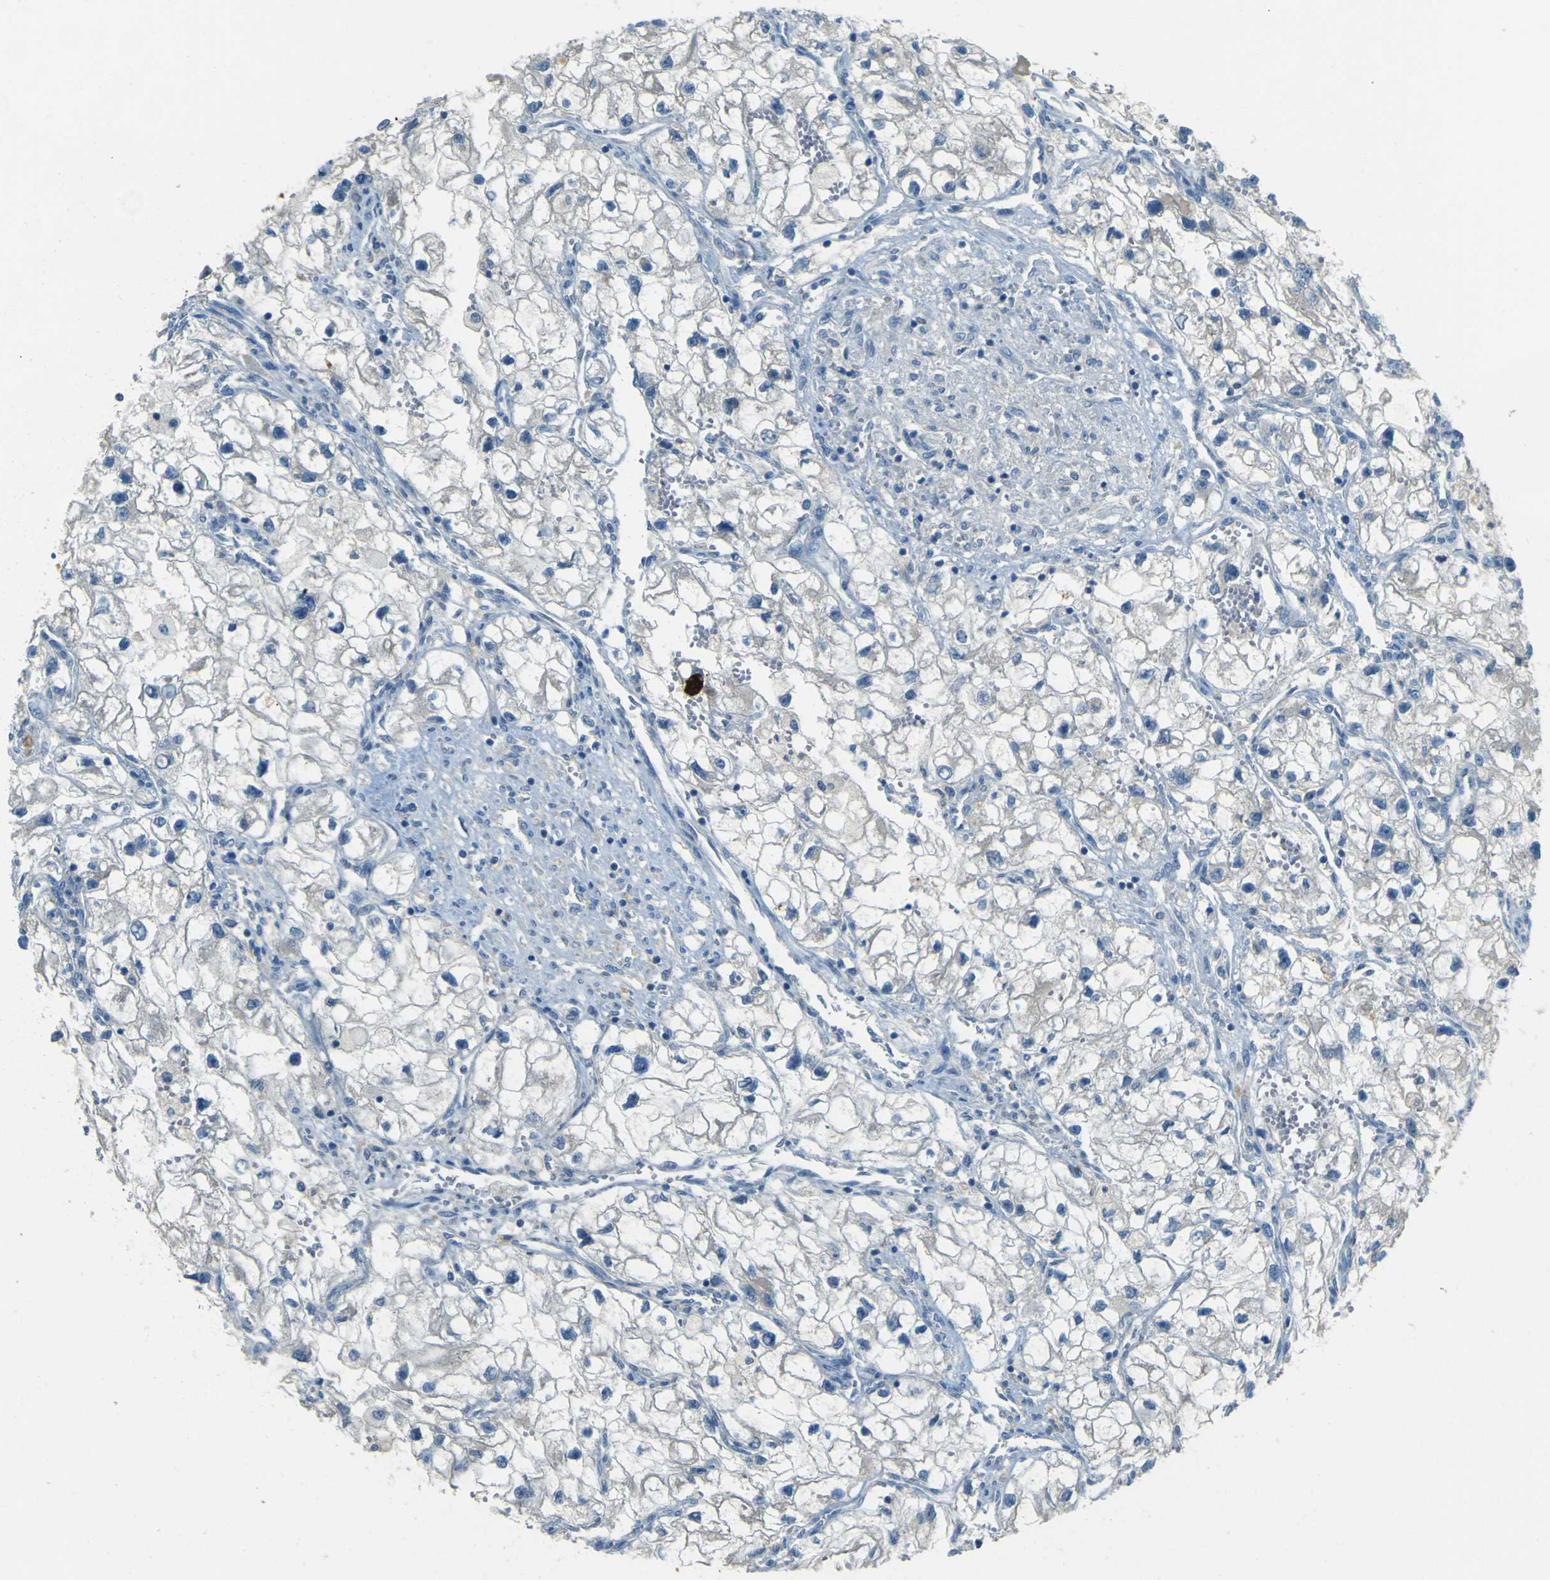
{"staining": {"intensity": "negative", "quantity": "none", "location": "none"}, "tissue": "renal cancer", "cell_type": "Tumor cells", "image_type": "cancer", "snomed": [{"axis": "morphology", "description": "Adenocarcinoma, NOS"}, {"axis": "topography", "description": "Kidney"}], "caption": "This is a micrograph of IHC staining of renal adenocarcinoma, which shows no staining in tumor cells.", "gene": "FKTN", "patient": {"sex": "female", "age": 70}}